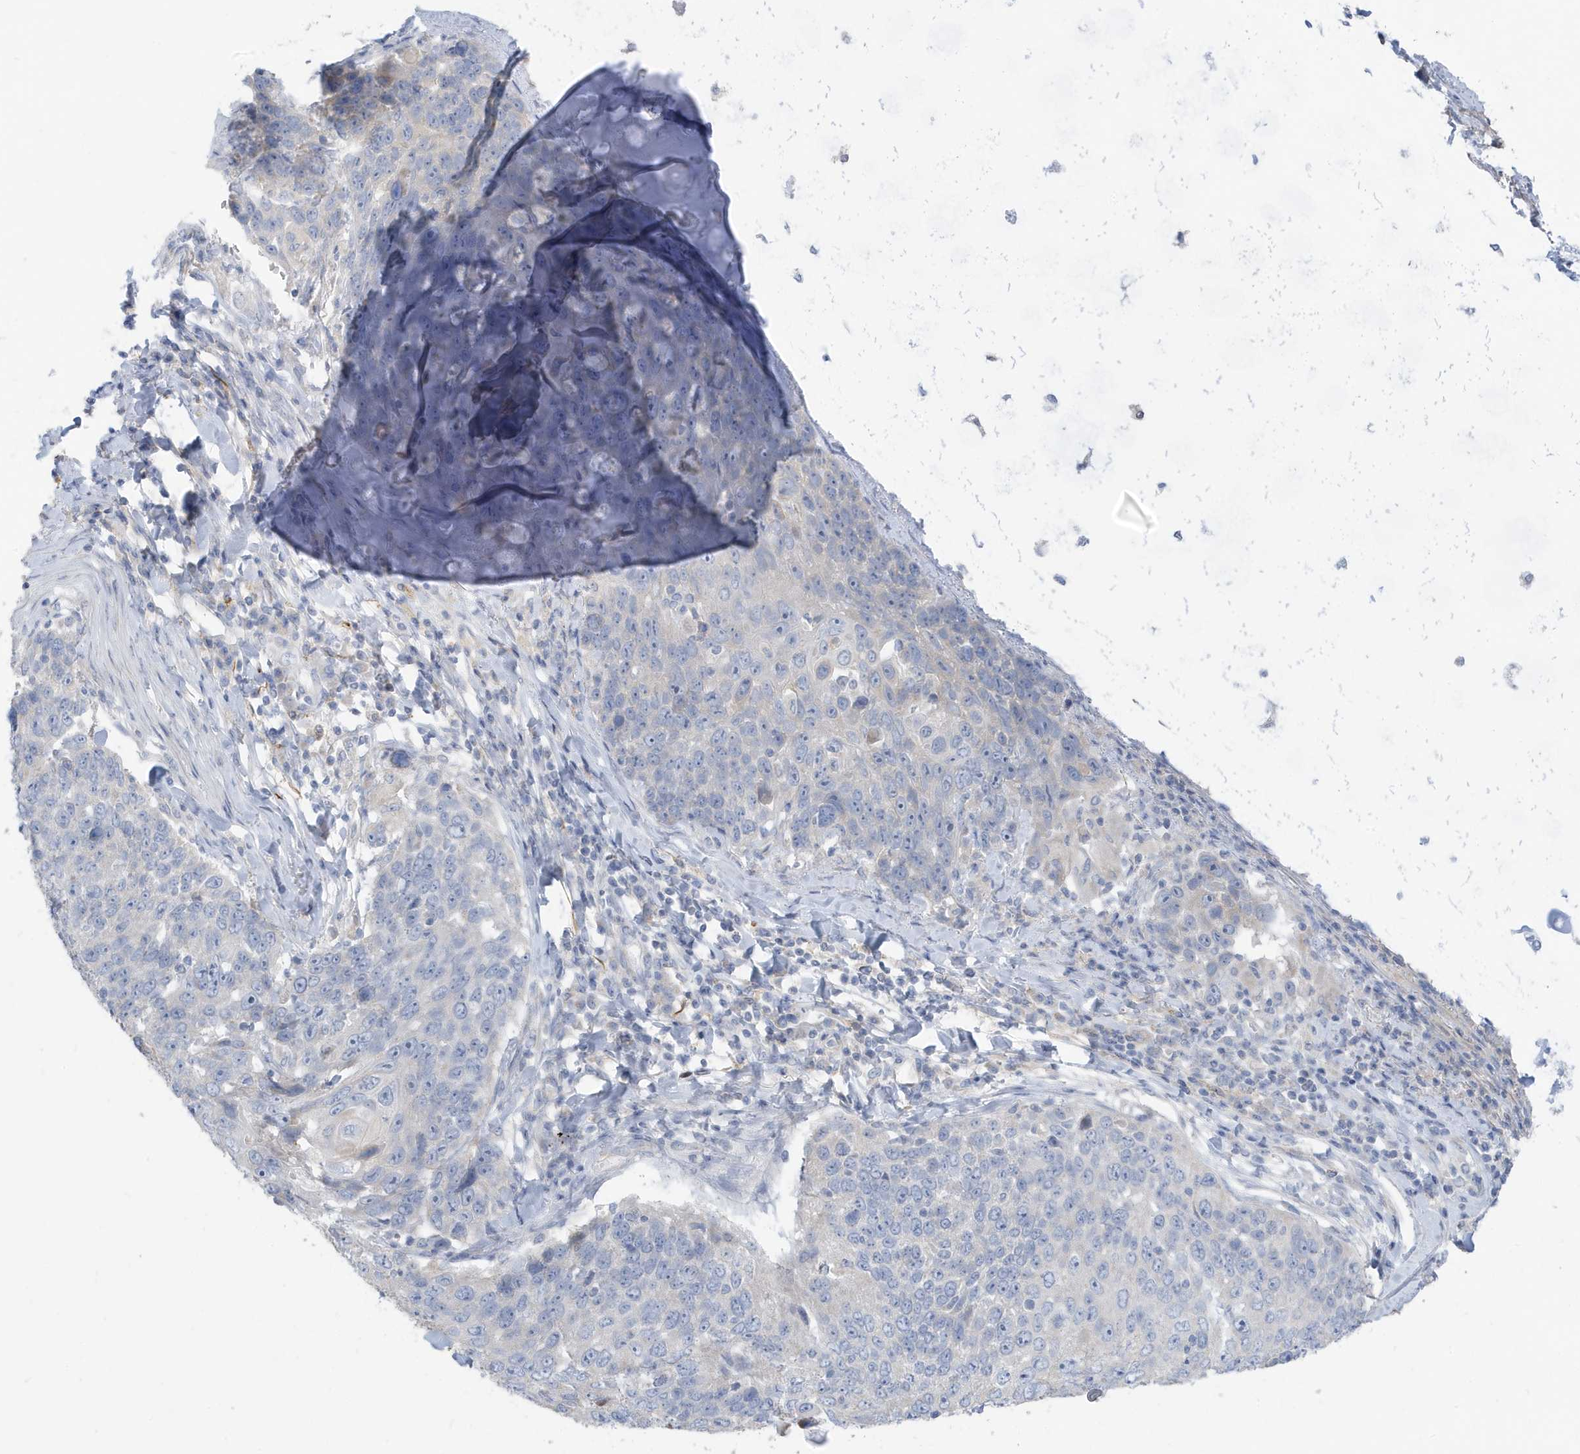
{"staining": {"intensity": "negative", "quantity": "none", "location": "none"}, "tissue": "lung cancer", "cell_type": "Tumor cells", "image_type": "cancer", "snomed": [{"axis": "morphology", "description": "Squamous cell carcinoma, NOS"}, {"axis": "topography", "description": "Lung"}], "caption": "A high-resolution photomicrograph shows IHC staining of lung cancer (squamous cell carcinoma), which exhibits no significant positivity in tumor cells.", "gene": "ATP13A5", "patient": {"sex": "male", "age": 66}}